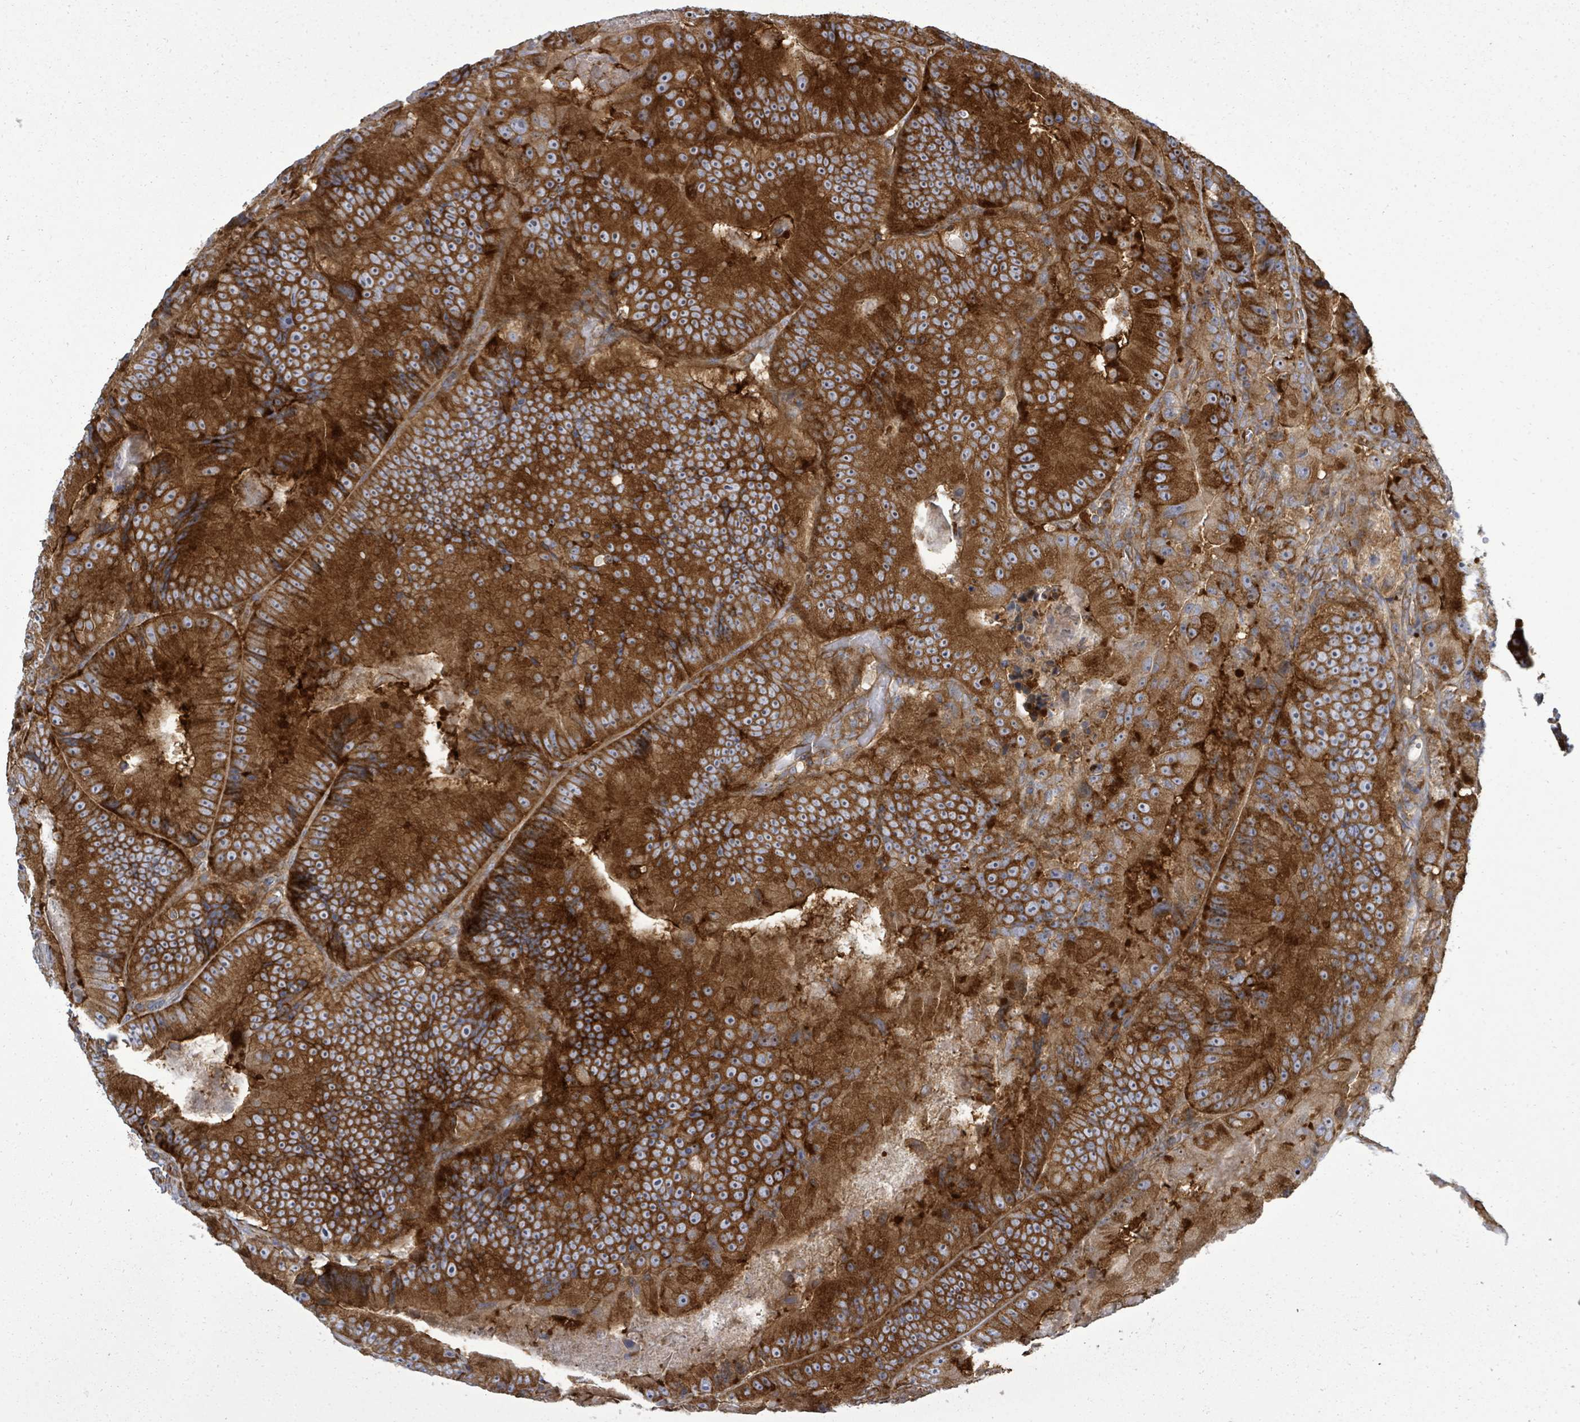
{"staining": {"intensity": "strong", "quantity": ">75%", "location": "cytoplasmic/membranous"}, "tissue": "colorectal cancer", "cell_type": "Tumor cells", "image_type": "cancer", "snomed": [{"axis": "morphology", "description": "Adenocarcinoma, NOS"}, {"axis": "topography", "description": "Colon"}], "caption": "This is a histology image of immunohistochemistry (IHC) staining of colorectal cancer (adenocarcinoma), which shows strong staining in the cytoplasmic/membranous of tumor cells.", "gene": "EIF3C", "patient": {"sex": "female", "age": 86}}